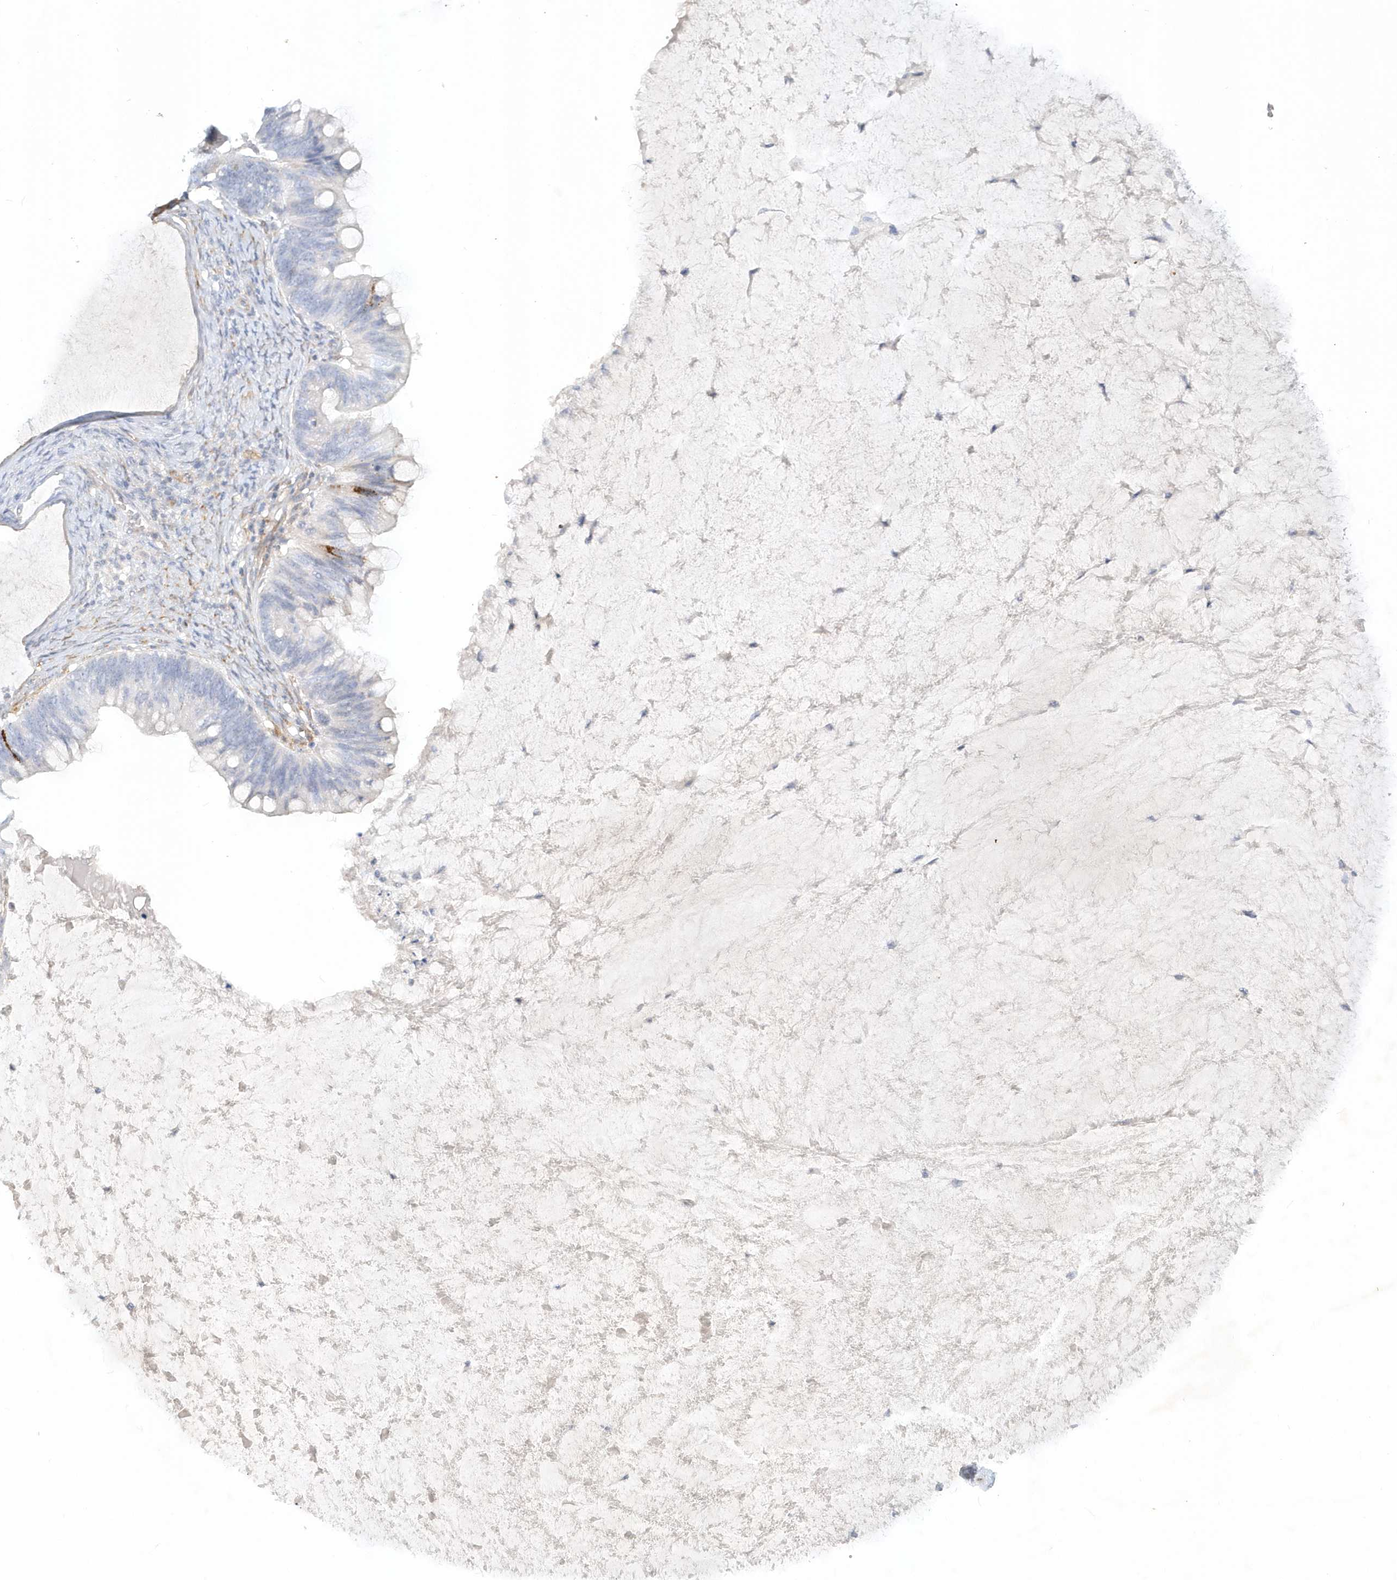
{"staining": {"intensity": "negative", "quantity": "none", "location": "none"}, "tissue": "ovarian cancer", "cell_type": "Tumor cells", "image_type": "cancer", "snomed": [{"axis": "morphology", "description": "Cystadenocarcinoma, mucinous, NOS"}, {"axis": "topography", "description": "Ovary"}], "caption": "Human ovarian cancer stained for a protein using IHC exhibits no expression in tumor cells.", "gene": "DNAH1", "patient": {"sex": "female", "age": 61}}